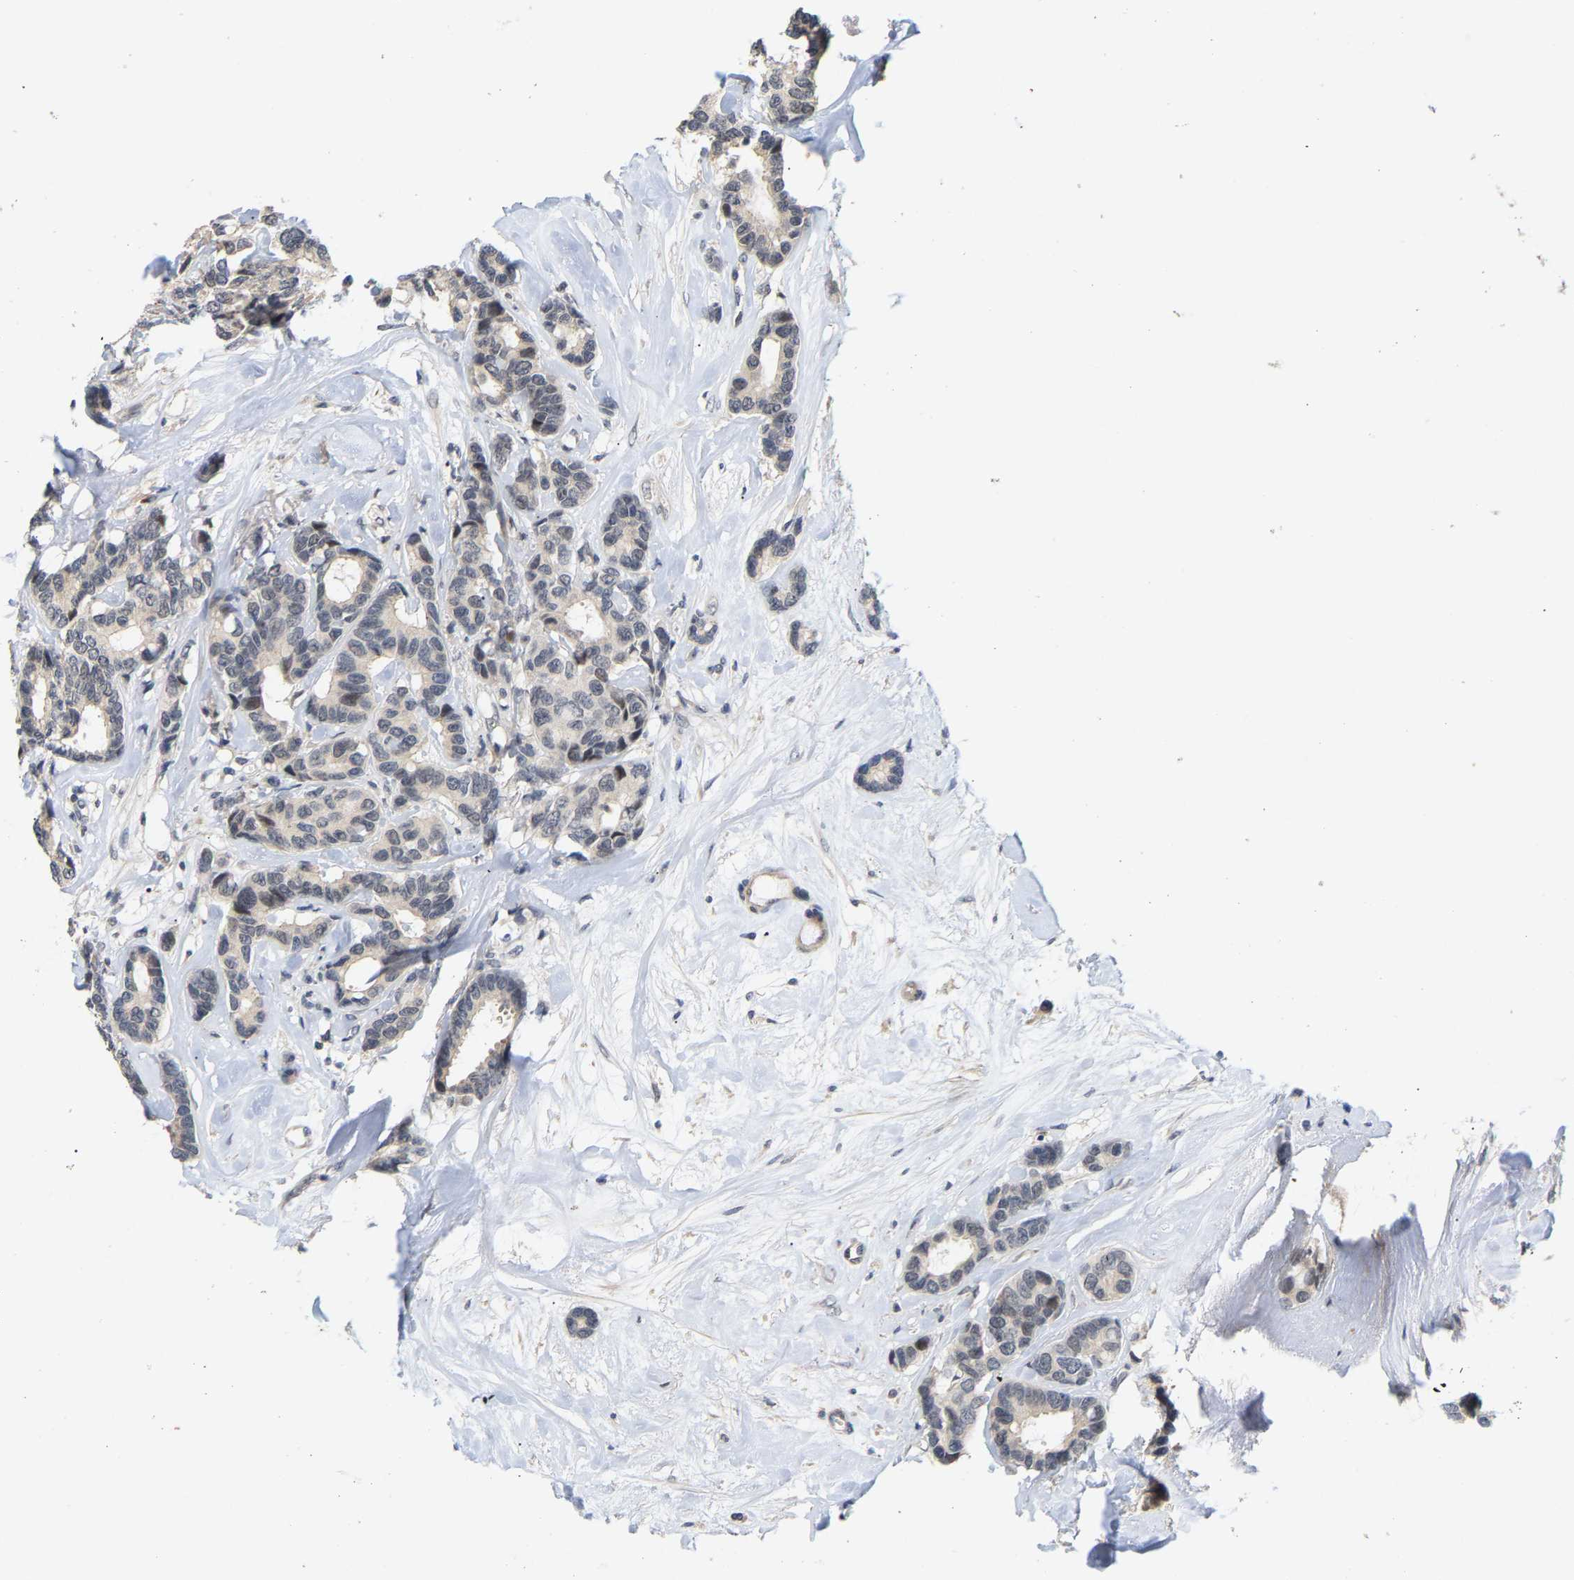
{"staining": {"intensity": "weak", "quantity": "<25%", "location": "cytoplasmic/membranous"}, "tissue": "breast cancer", "cell_type": "Tumor cells", "image_type": "cancer", "snomed": [{"axis": "morphology", "description": "Duct carcinoma"}, {"axis": "topography", "description": "Breast"}], "caption": "This micrograph is of breast cancer stained with immunohistochemistry to label a protein in brown with the nuclei are counter-stained blue. There is no staining in tumor cells.", "gene": "TDRD7", "patient": {"sex": "female", "age": 87}}